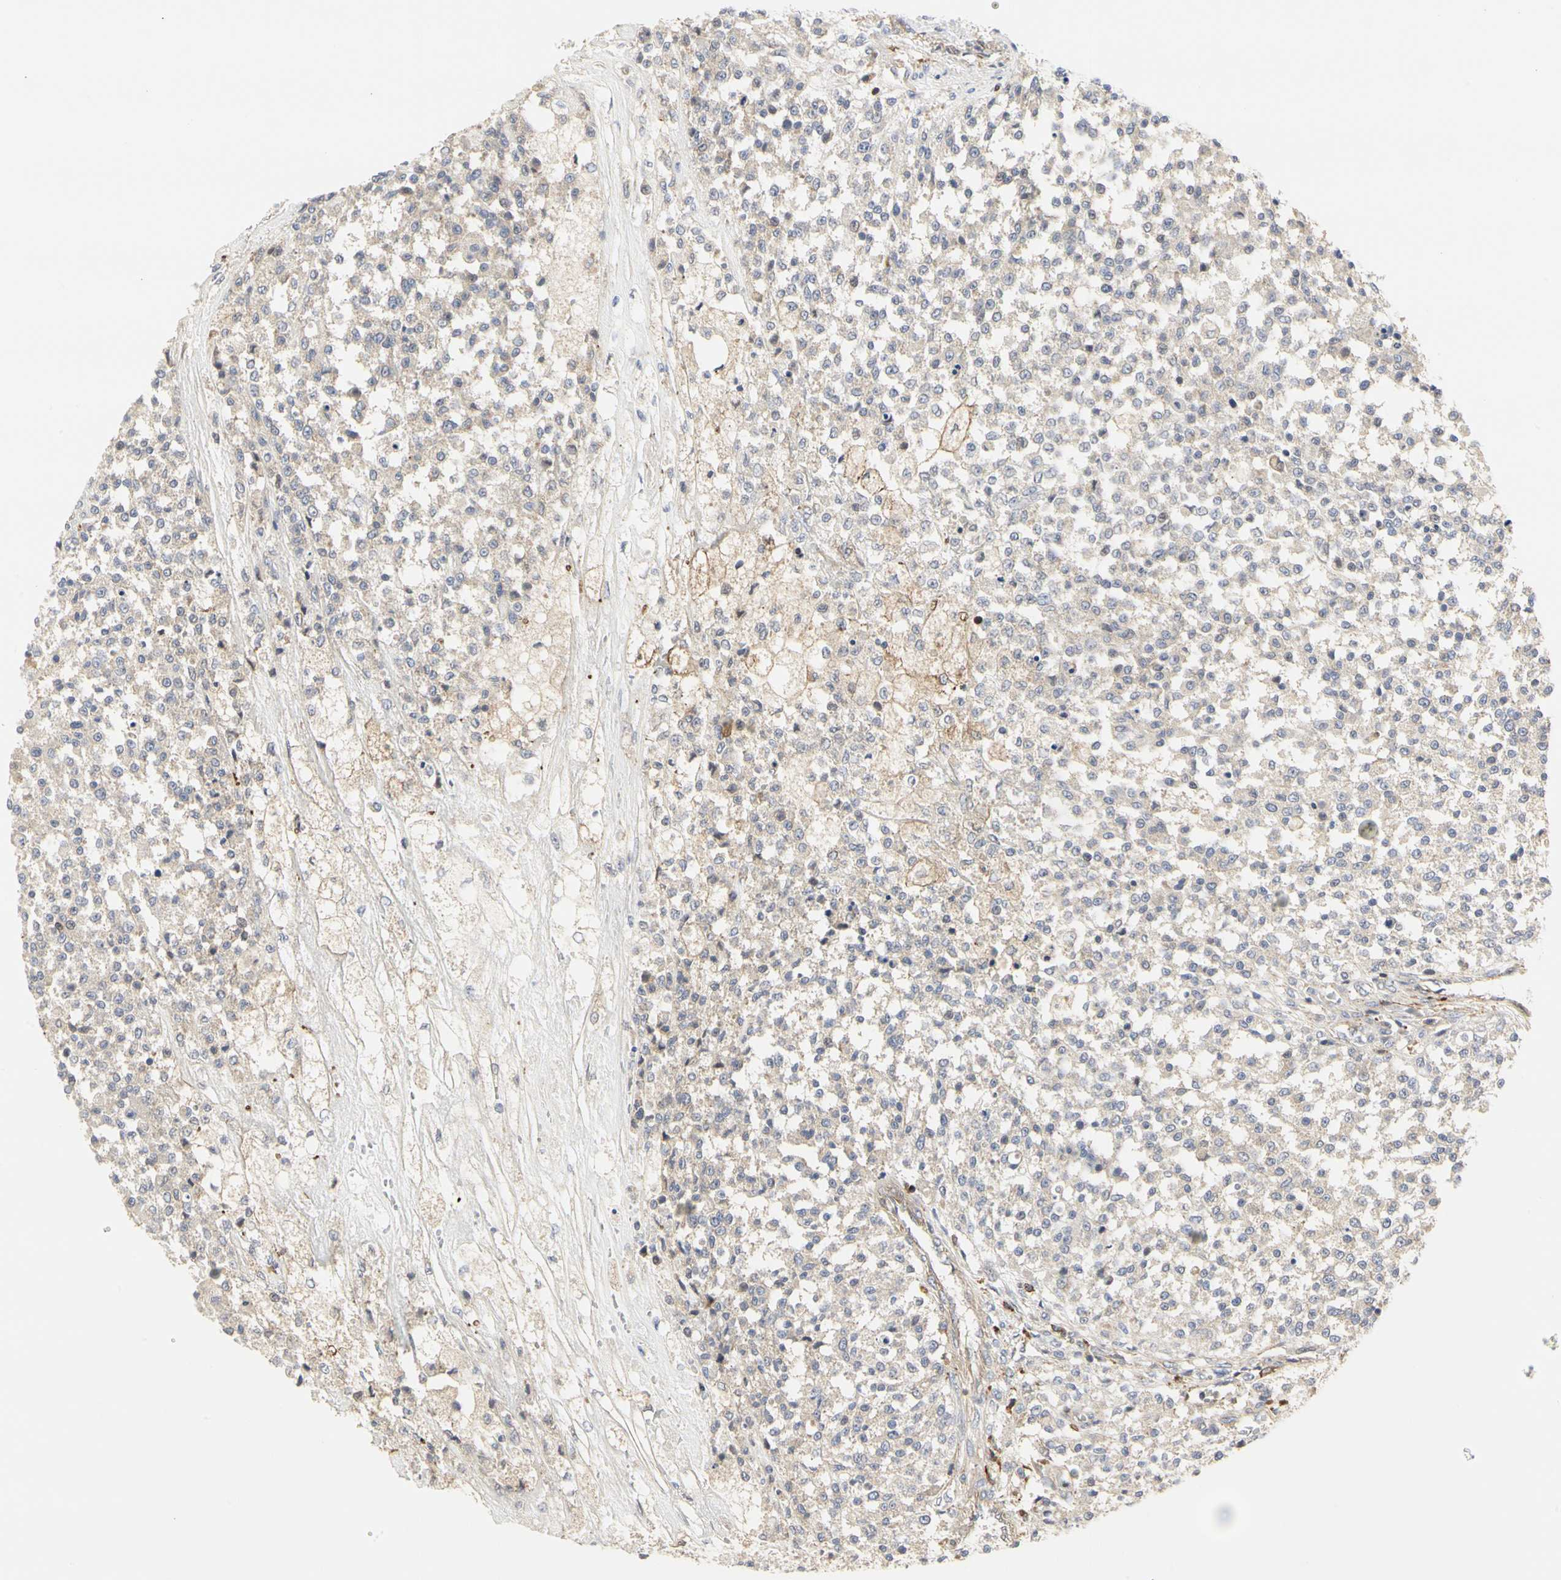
{"staining": {"intensity": "negative", "quantity": "none", "location": "none"}, "tissue": "testis cancer", "cell_type": "Tumor cells", "image_type": "cancer", "snomed": [{"axis": "morphology", "description": "Seminoma, NOS"}, {"axis": "topography", "description": "Testis"}], "caption": "A micrograph of seminoma (testis) stained for a protein reveals no brown staining in tumor cells. (Immunohistochemistry, brightfield microscopy, high magnification).", "gene": "NAPG", "patient": {"sex": "male", "age": 59}}